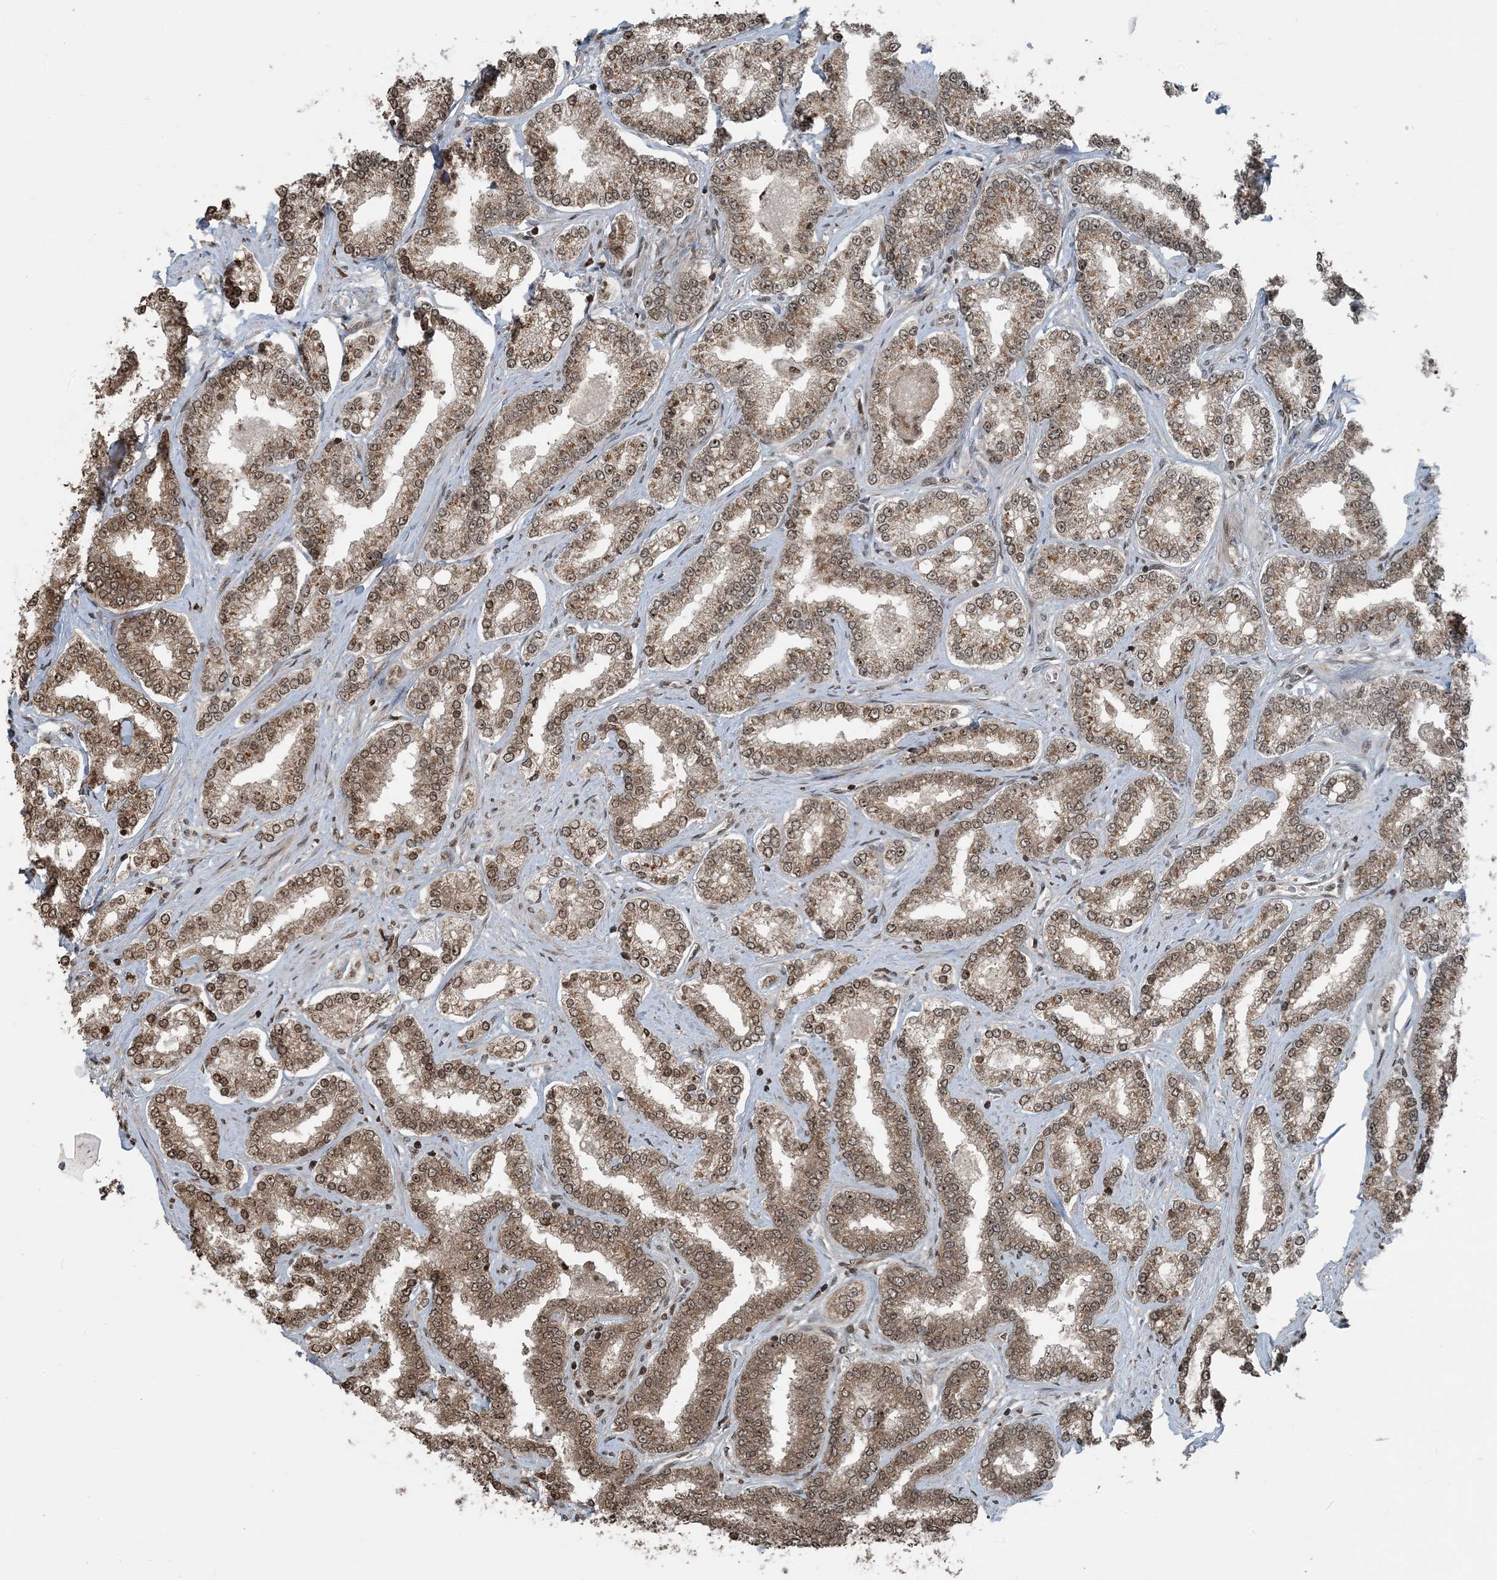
{"staining": {"intensity": "moderate", "quantity": ">75%", "location": "cytoplasmic/membranous,nuclear"}, "tissue": "prostate cancer", "cell_type": "Tumor cells", "image_type": "cancer", "snomed": [{"axis": "morphology", "description": "Normal tissue, NOS"}, {"axis": "morphology", "description": "Adenocarcinoma, High grade"}, {"axis": "topography", "description": "Prostate"}], "caption": "This histopathology image exhibits high-grade adenocarcinoma (prostate) stained with immunohistochemistry to label a protein in brown. The cytoplasmic/membranous and nuclear of tumor cells show moderate positivity for the protein. Nuclei are counter-stained blue.", "gene": "ZFAND2B", "patient": {"sex": "male", "age": 83}}